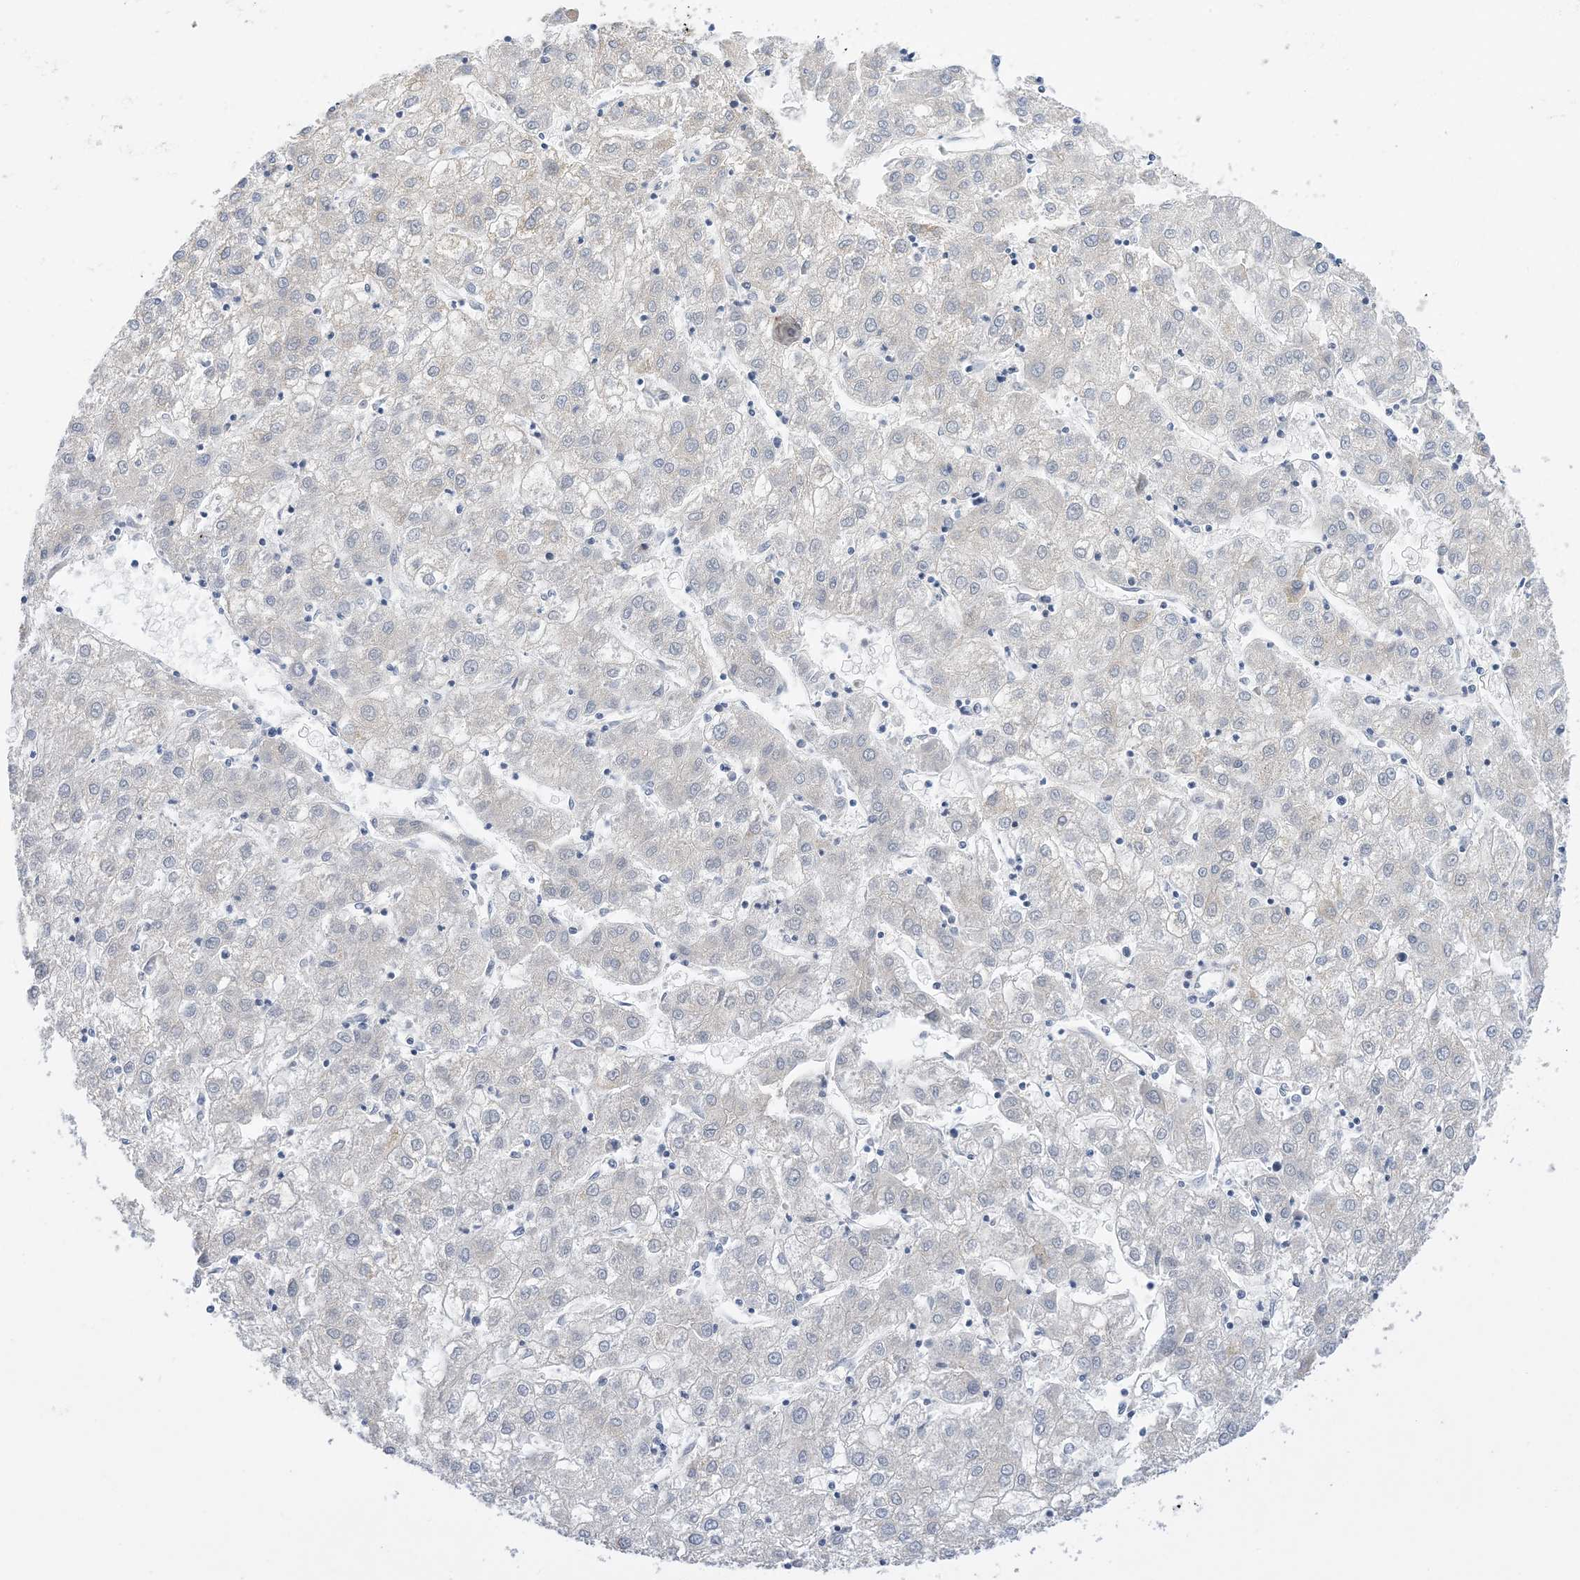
{"staining": {"intensity": "negative", "quantity": "none", "location": "none"}, "tissue": "liver cancer", "cell_type": "Tumor cells", "image_type": "cancer", "snomed": [{"axis": "morphology", "description": "Carcinoma, Hepatocellular, NOS"}, {"axis": "topography", "description": "Liver"}], "caption": "Tumor cells are negative for protein expression in human liver cancer (hepatocellular carcinoma).", "gene": "PLK4", "patient": {"sex": "male", "age": 72}}